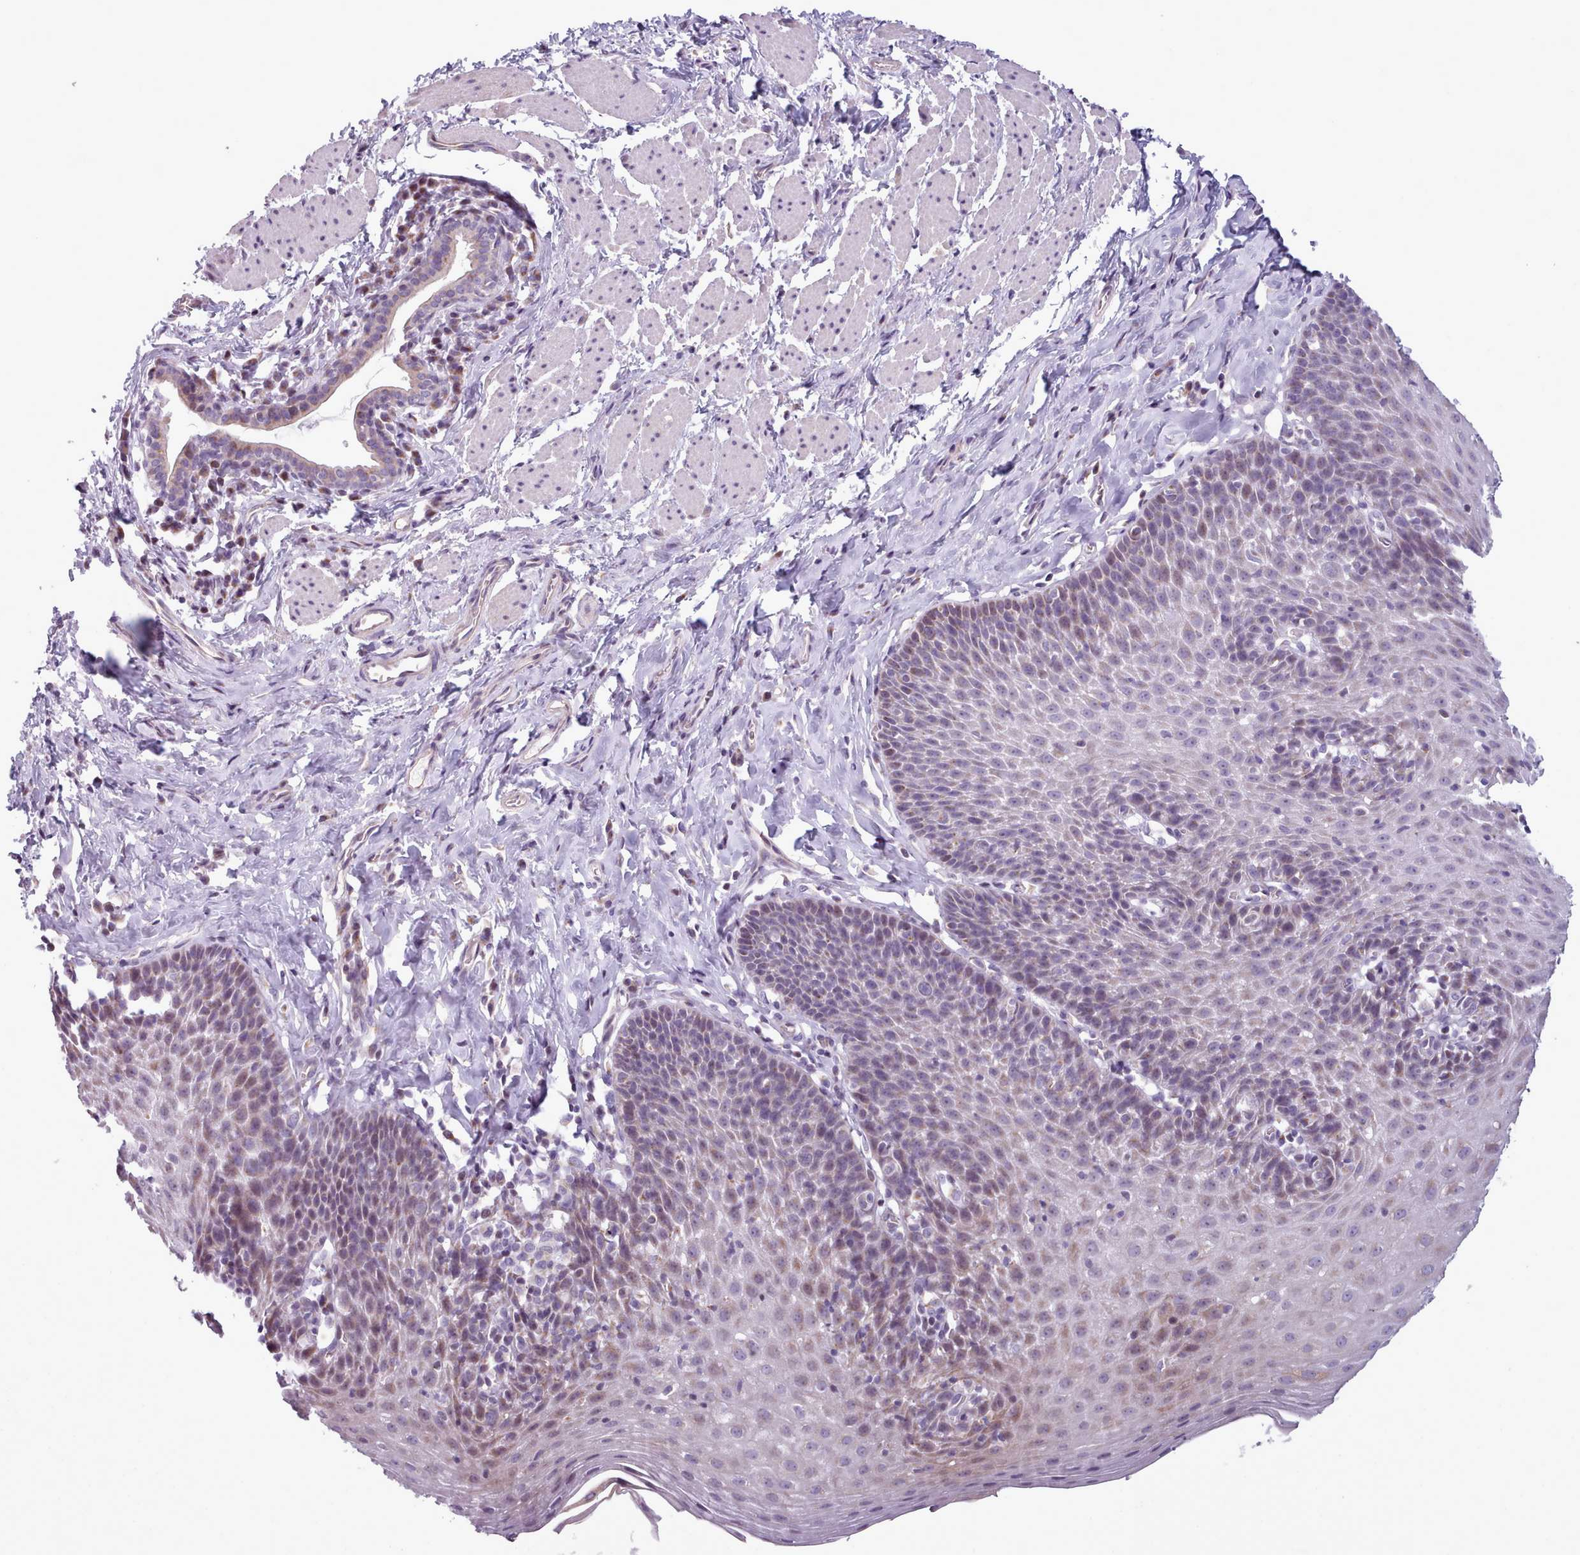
{"staining": {"intensity": "moderate", "quantity": "<25%", "location": "cytoplasmic/membranous,nuclear"}, "tissue": "esophagus", "cell_type": "Squamous epithelial cells", "image_type": "normal", "snomed": [{"axis": "morphology", "description": "Normal tissue, NOS"}, {"axis": "topography", "description": "Esophagus"}], "caption": "IHC photomicrograph of benign human esophagus stained for a protein (brown), which reveals low levels of moderate cytoplasmic/membranous,nuclear positivity in about <25% of squamous epithelial cells.", "gene": "SLC52A3", "patient": {"sex": "female", "age": 61}}